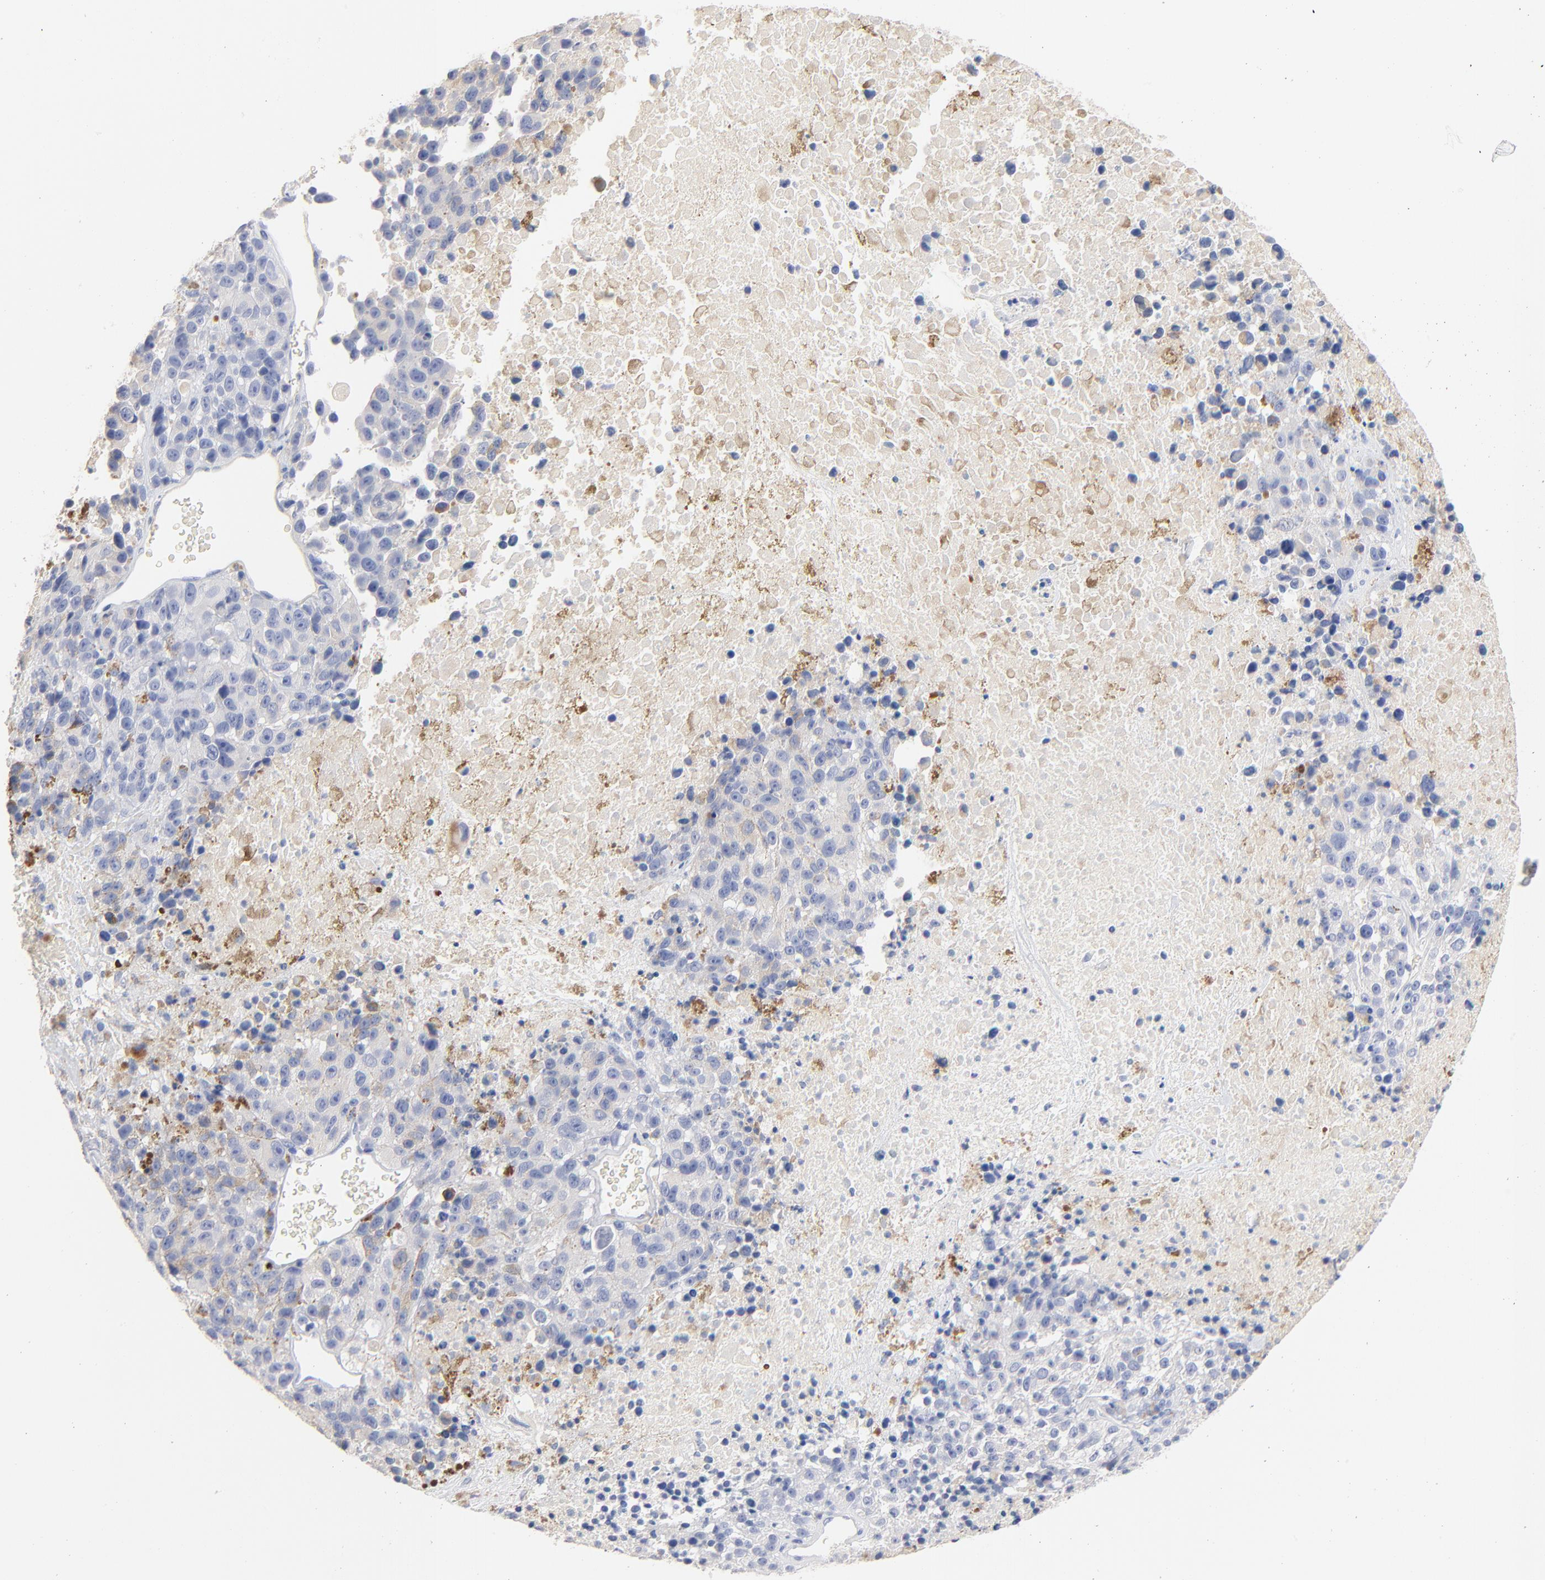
{"staining": {"intensity": "negative", "quantity": "none", "location": "none"}, "tissue": "melanoma", "cell_type": "Tumor cells", "image_type": "cancer", "snomed": [{"axis": "morphology", "description": "Malignant melanoma, Metastatic site"}, {"axis": "topography", "description": "Cerebral cortex"}], "caption": "A high-resolution image shows IHC staining of malignant melanoma (metastatic site), which exhibits no significant staining in tumor cells.", "gene": "CPS1", "patient": {"sex": "female", "age": 52}}